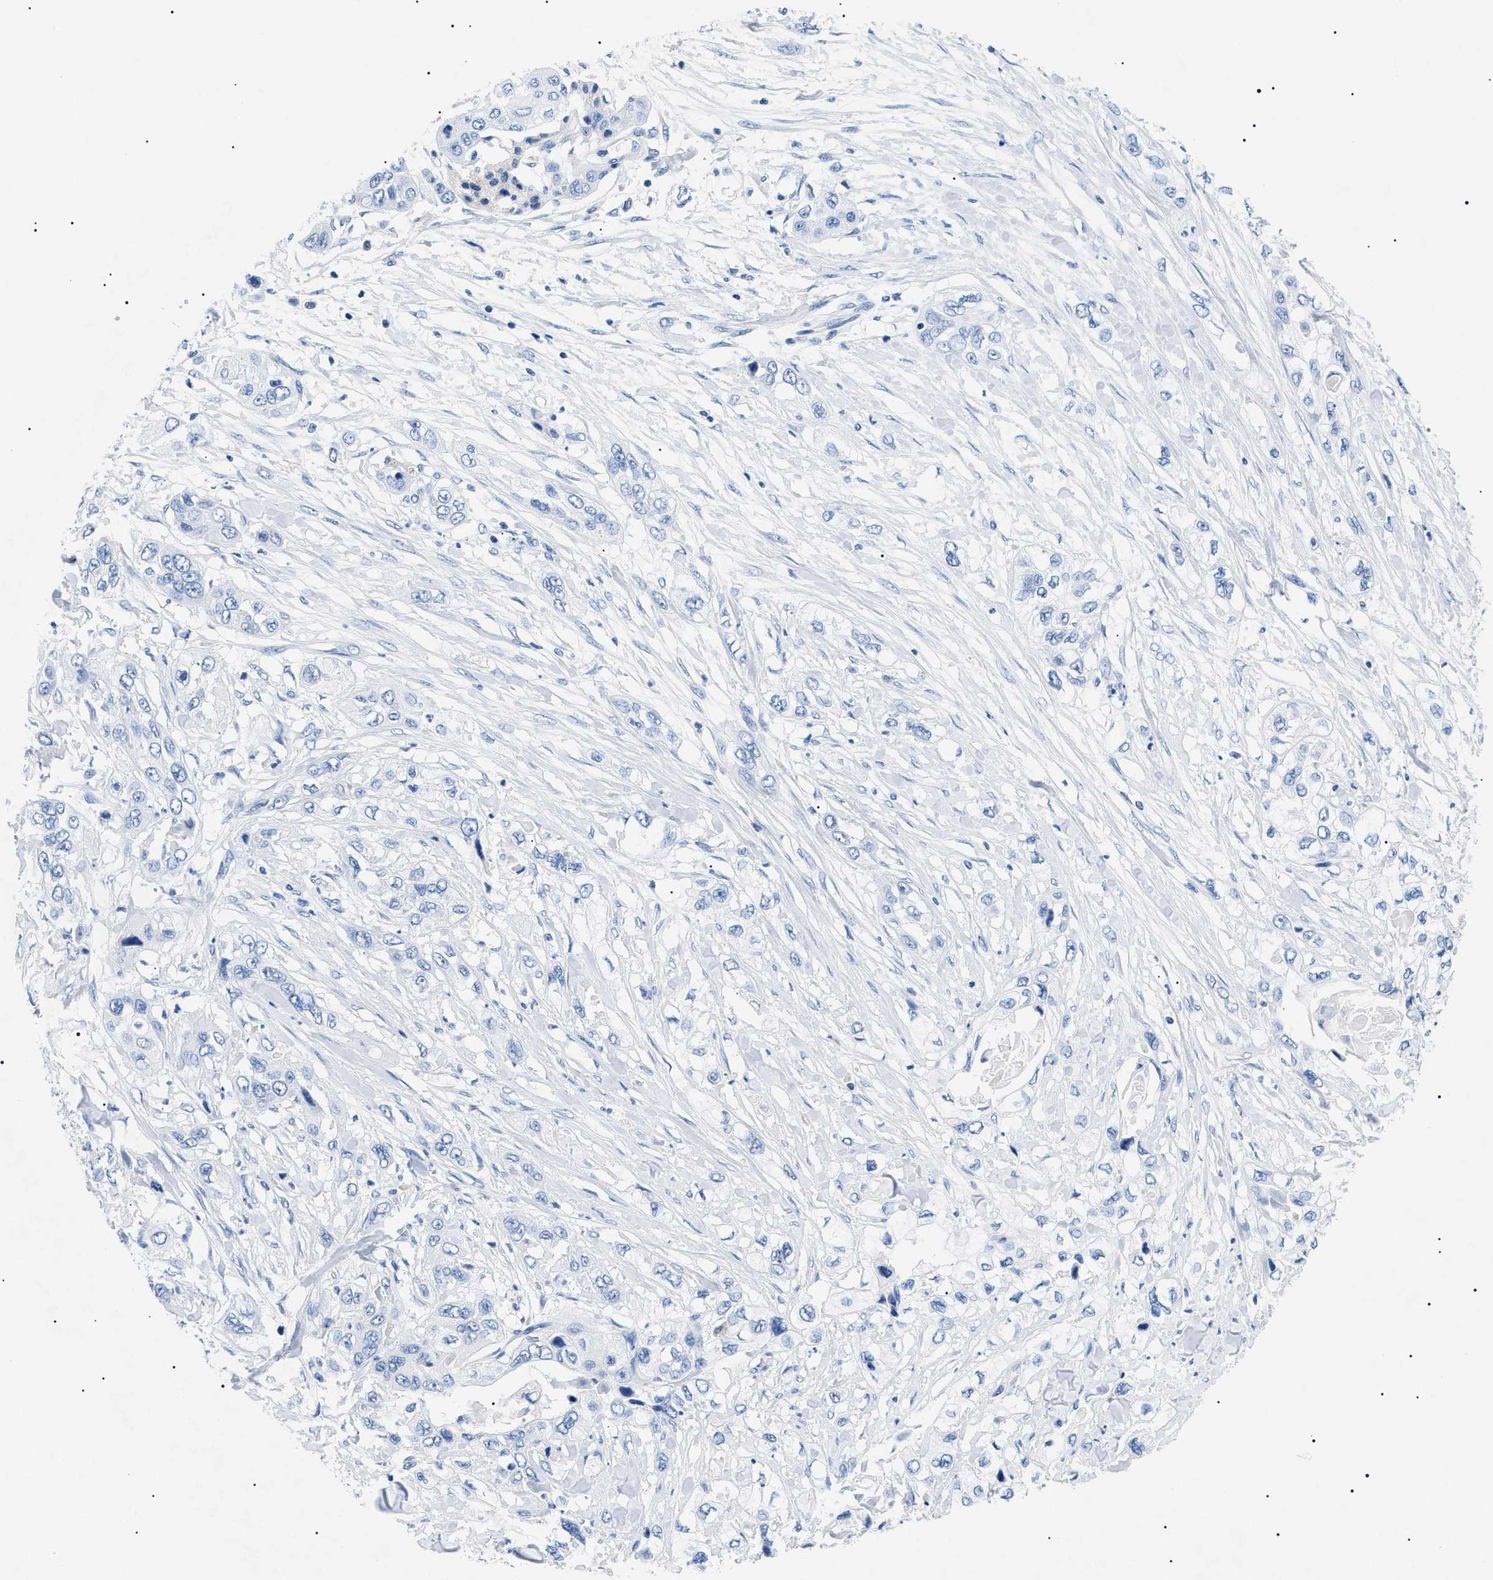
{"staining": {"intensity": "negative", "quantity": "none", "location": "none"}, "tissue": "pancreatic cancer", "cell_type": "Tumor cells", "image_type": "cancer", "snomed": [{"axis": "morphology", "description": "Adenocarcinoma, NOS"}, {"axis": "topography", "description": "Pancreas"}], "caption": "Tumor cells show no significant protein positivity in pancreatic cancer (adenocarcinoma). (Stains: DAB (3,3'-diaminobenzidine) immunohistochemistry (IHC) with hematoxylin counter stain, Microscopy: brightfield microscopy at high magnification).", "gene": "ACKR1", "patient": {"sex": "female", "age": 70}}